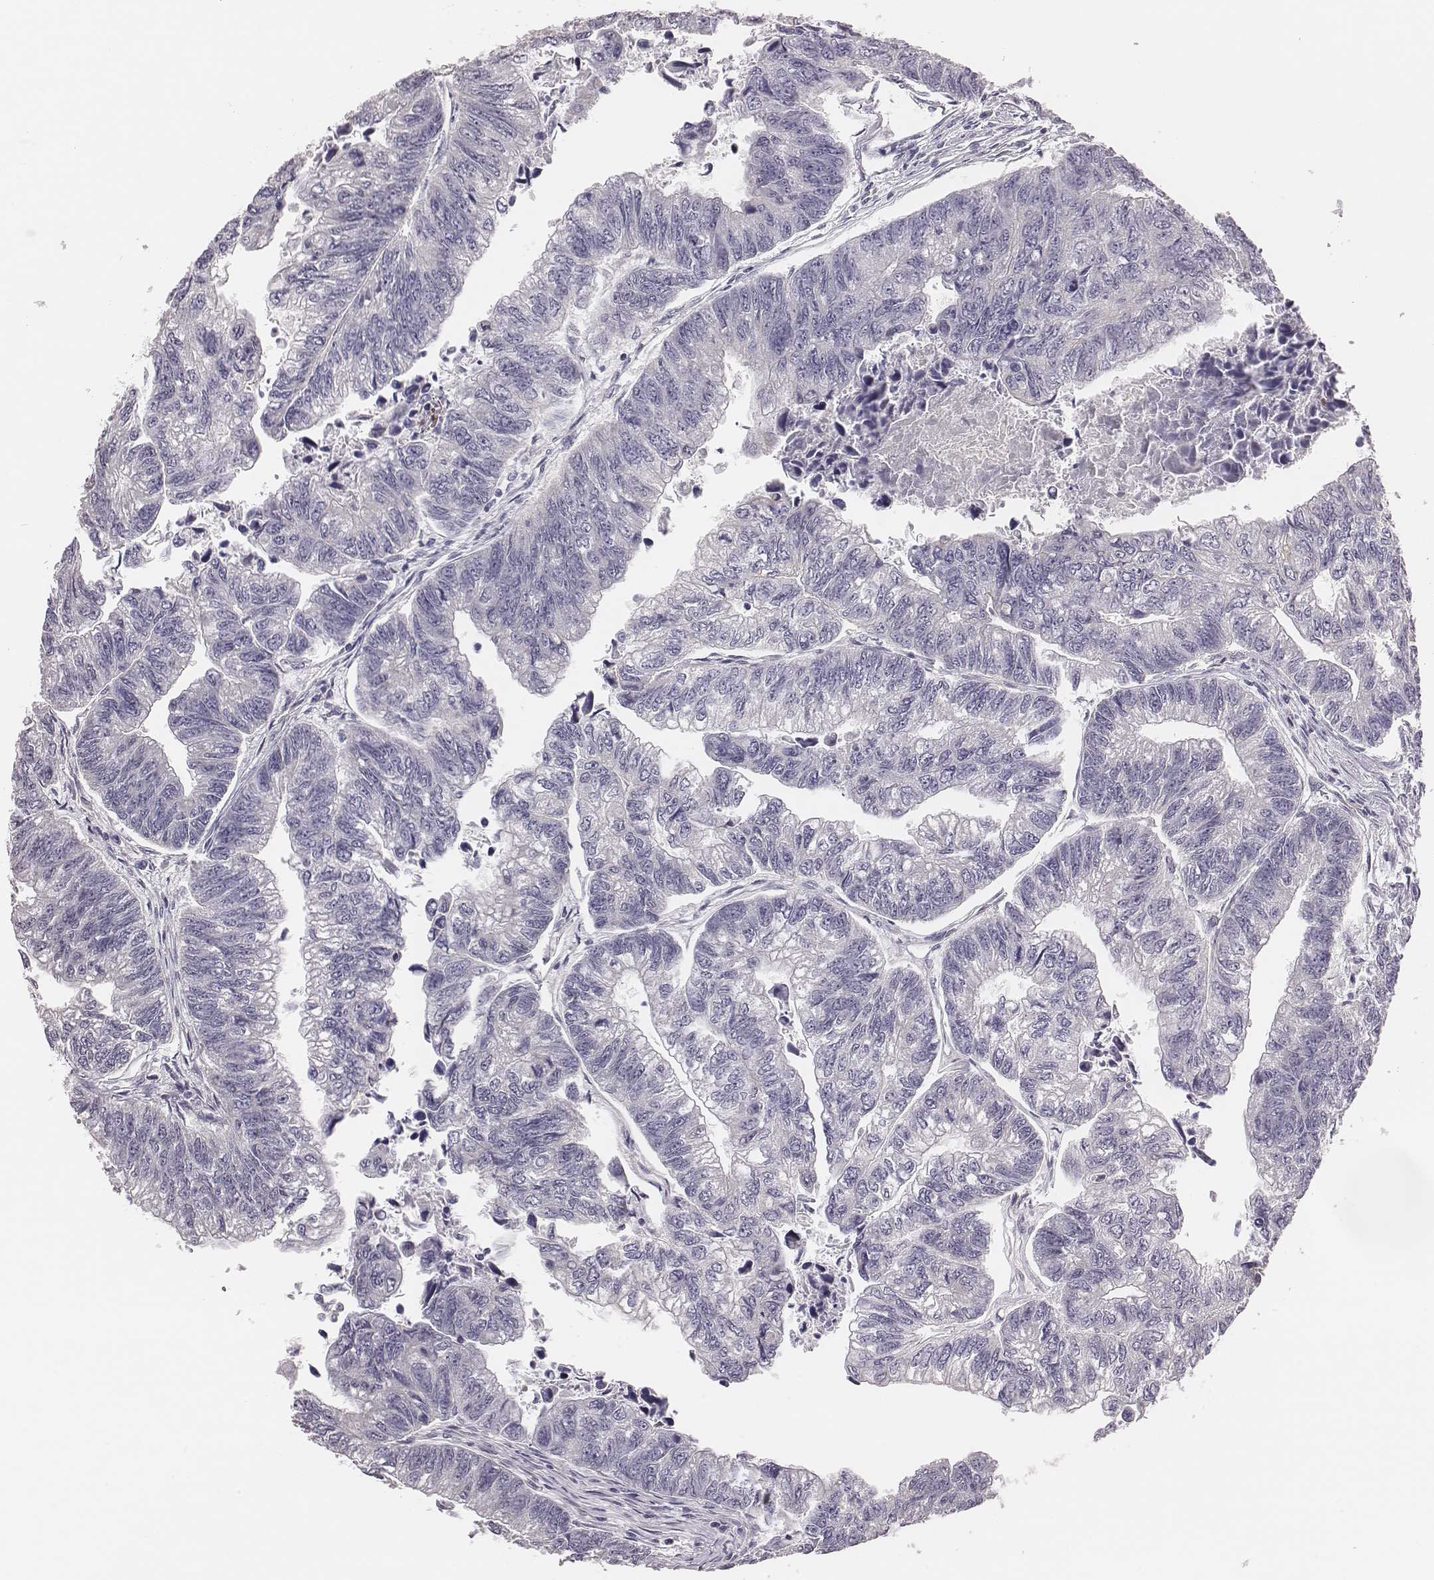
{"staining": {"intensity": "negative", "quantity": "none", "location": "none"}, "tissue": "colorectal cancer", "cell_type": "Tumor cells", "image_type": "cancer", "snomed": [{"axis": "morphology", "description": "Adenocarcinoma, NOS"}, {"axis": "topography", "description": "Colon"}], "caption": "Human colorectal cancer stained for a protein using immunohistochemistry (IHC) exhibits no expression in tumor cells.", "gene": "SCARF1", "patient": {"sex": "female", "age": 65}}